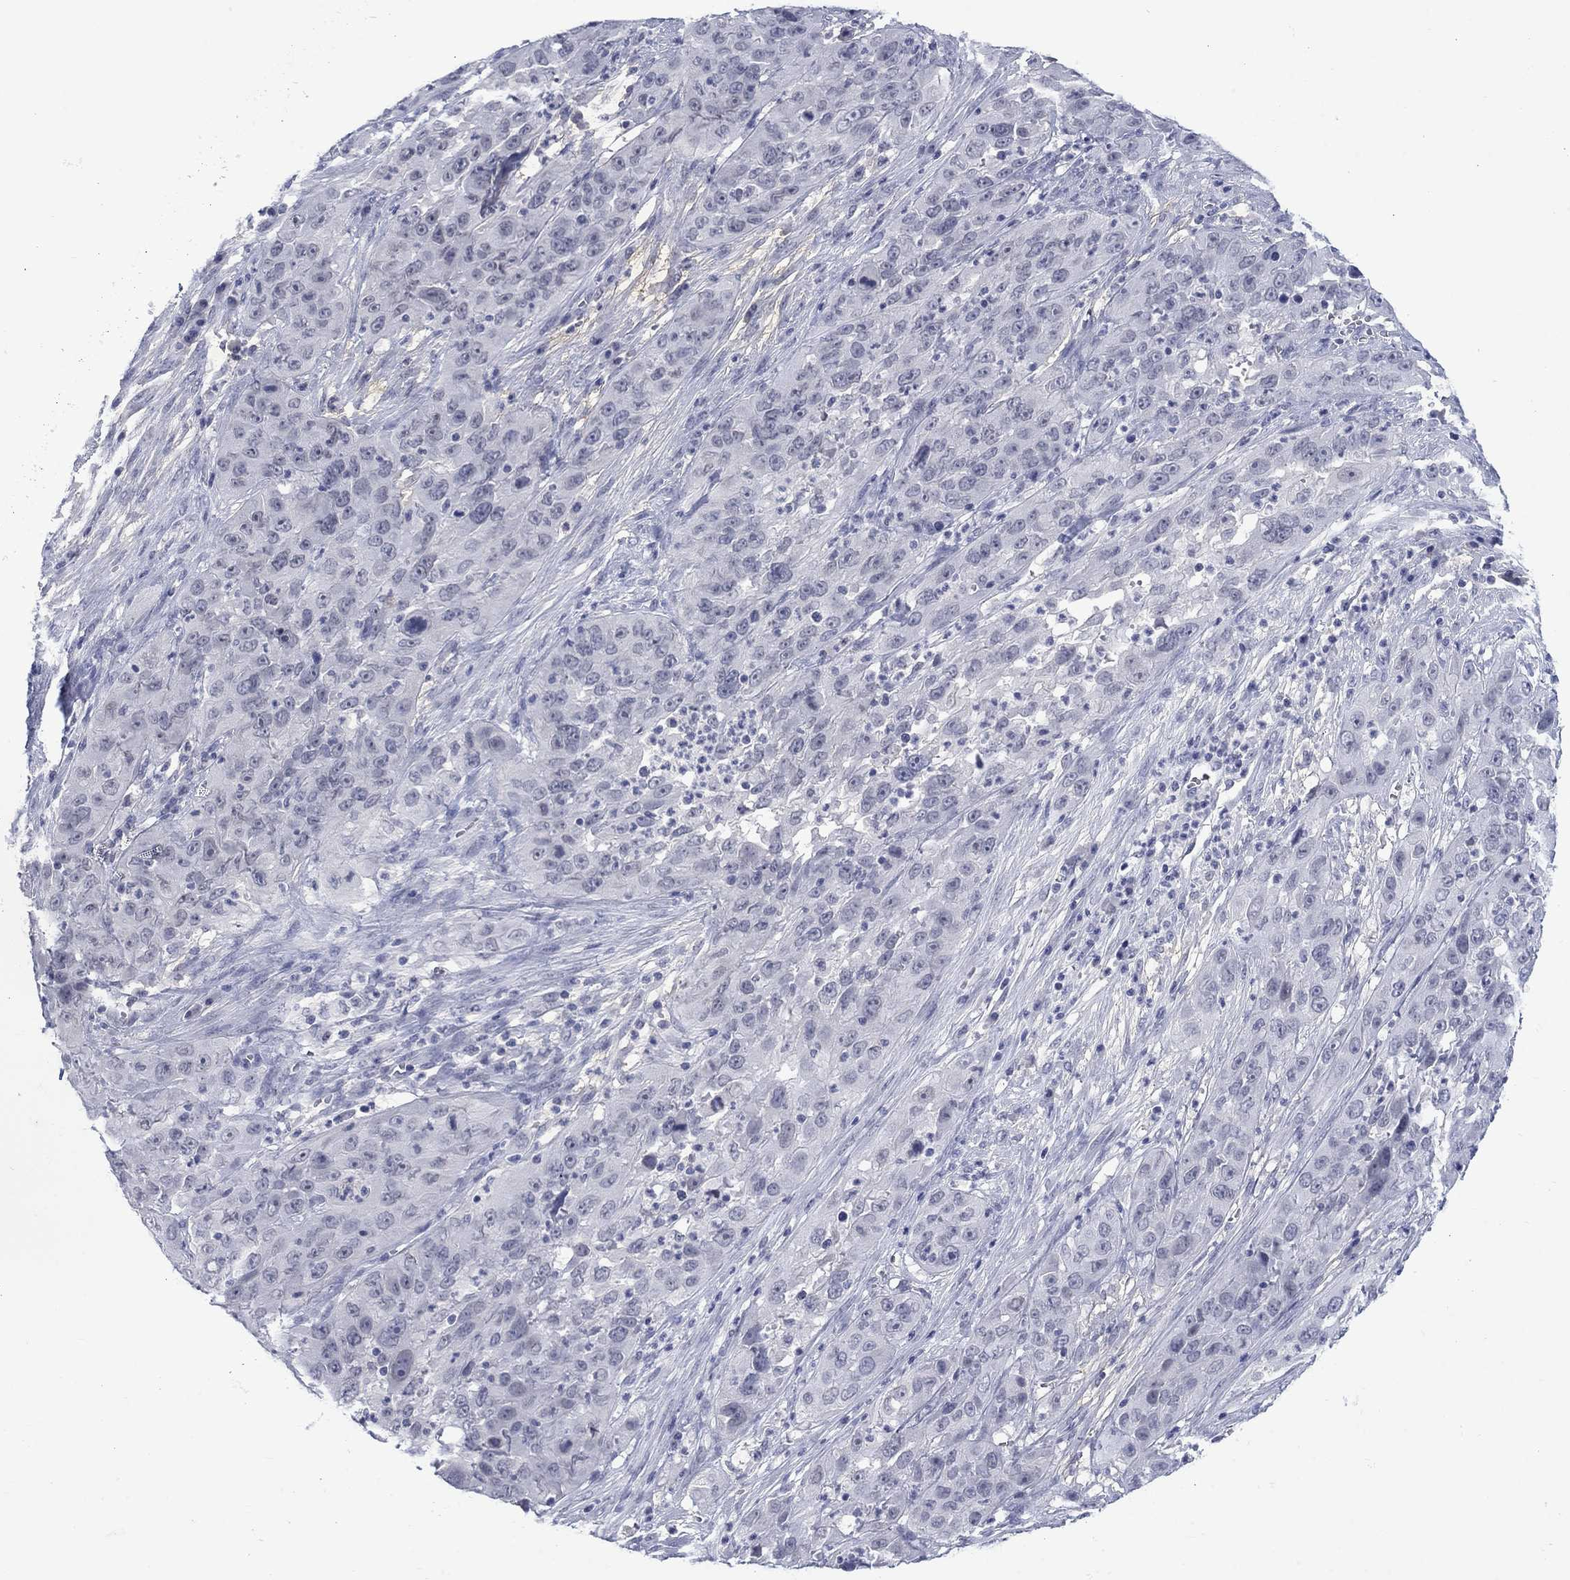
{"staining": {"intensity": "negative", "quantity": "none", "location": "none"}, "tissue": "cervical cancer", "cell_type": "Tumor cells", "image_type": "cancer", "snomed": [{"axis": "morphology", "description": "Squamous cell carcinoma, NOS"}, {"axis": "topography", "description": "Cervix"}], "caption": "This image is of cervical squamous cell carcinoma stained with immunohistochemistry to label a protein in brown with the nuclei are counter-stained blue. There is no expression in tumor cells.", "gene": "NSMF", "patient": {"sex": "female", "age": 32}}